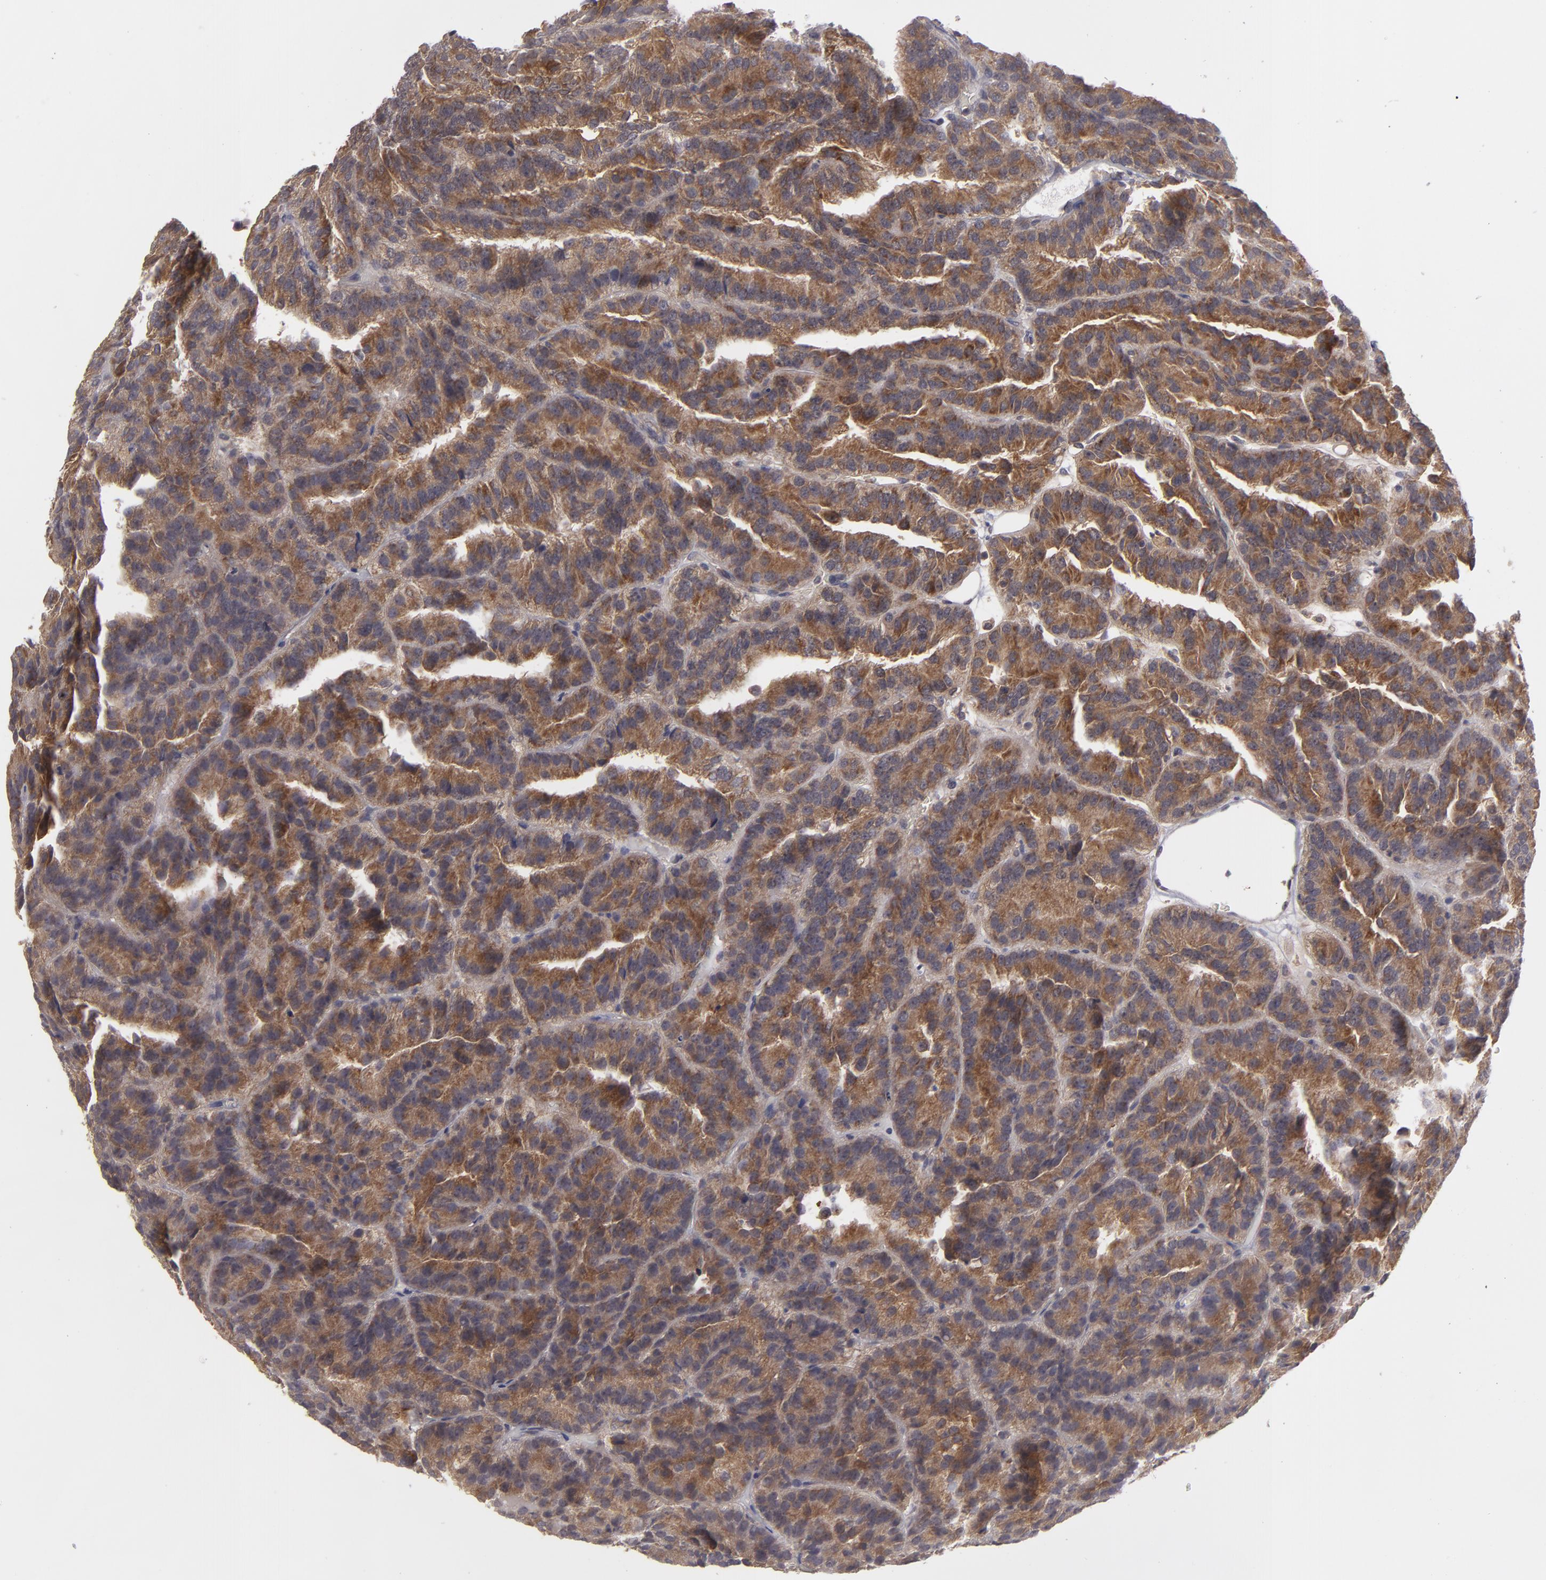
{"staining": {"intensity": "moderate", "quantity": ">75%", "location": "cytoplasmic/membranous"}, "tissue": "renal cancer", "cell_type": "Tumor cells", "image_type": "cancer", "snomed": [{"axis": "morphology", "description": "Adenocarcinoma, NOS"}, {"axis": "topography", "description": "Kidney"}], "caption": "A micrograph of renal adenocarcinoma stained for a protein displays moderate cytoplasmic/membranous brown staining in tumor cells.", "gene": "BMP6", "patient": {"sex": "male", "age": 46}}